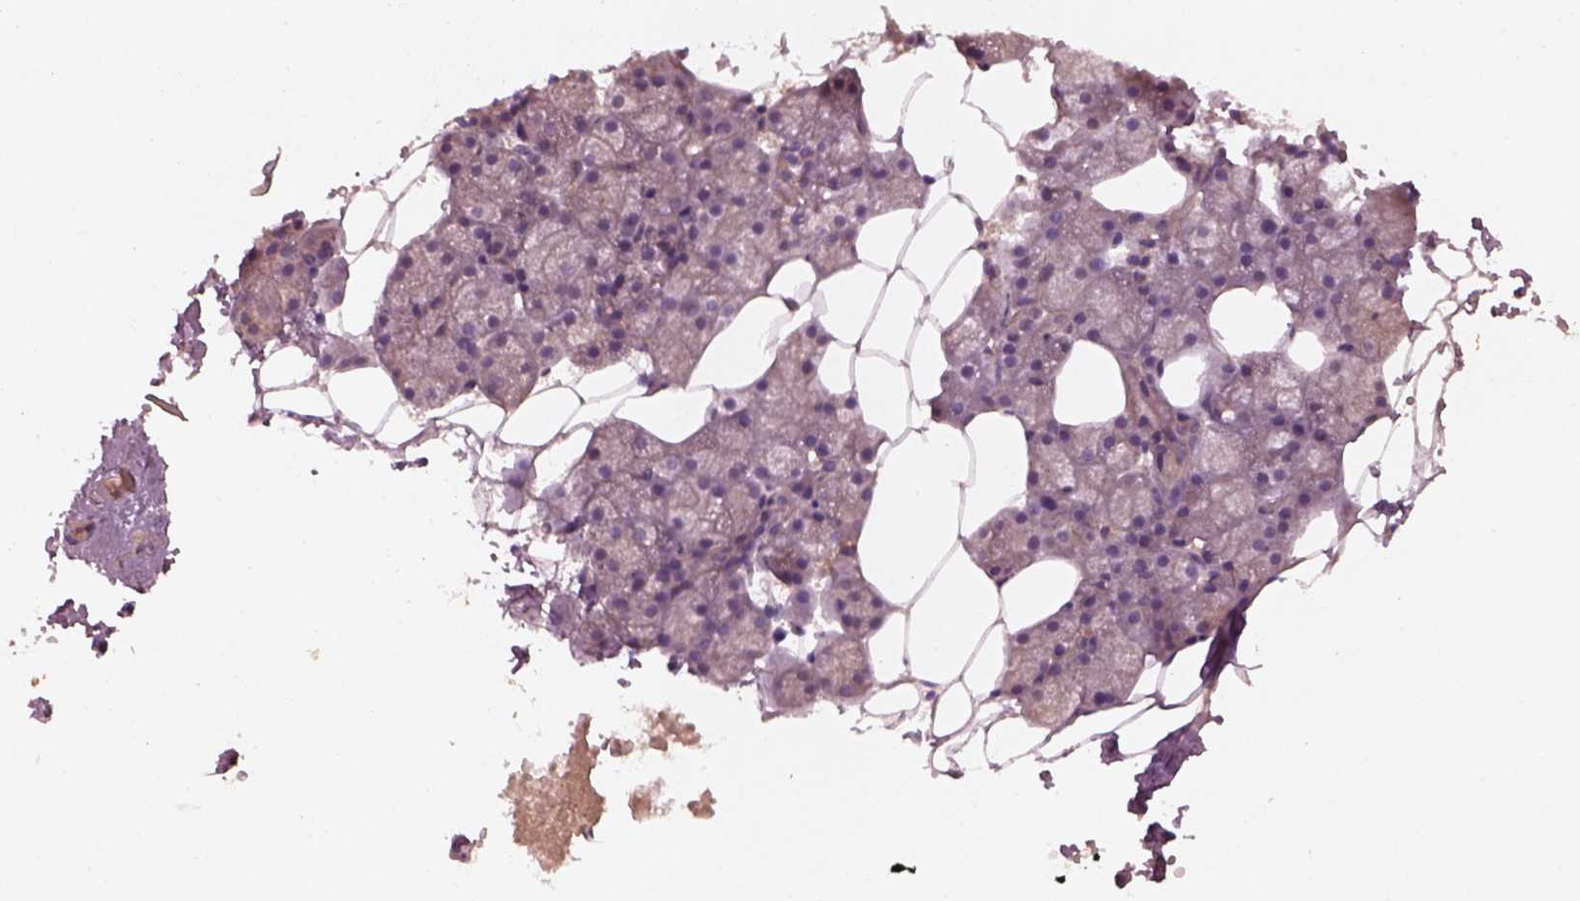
{"staining": {"intensity": "weak", "quantity": "<25%", "location": "cytoplasmic/membranous"}, "tissue": "salivary gland", "cell_type": "Glandular cells", "image_type": "normal", "snomed": [{"axis": "morphology", "description": "Normal tissue, NOS"}, {"axis": "topography", "description": "Salivary gland"}], "caption": "High power microscopy photomicrograph of an IHC histopathology image of unremarkable salivary gland, revealing no significant positivity in glandular cells.", "gene": "FAM234A", "patient": {"sex": "male", "age": 38}}